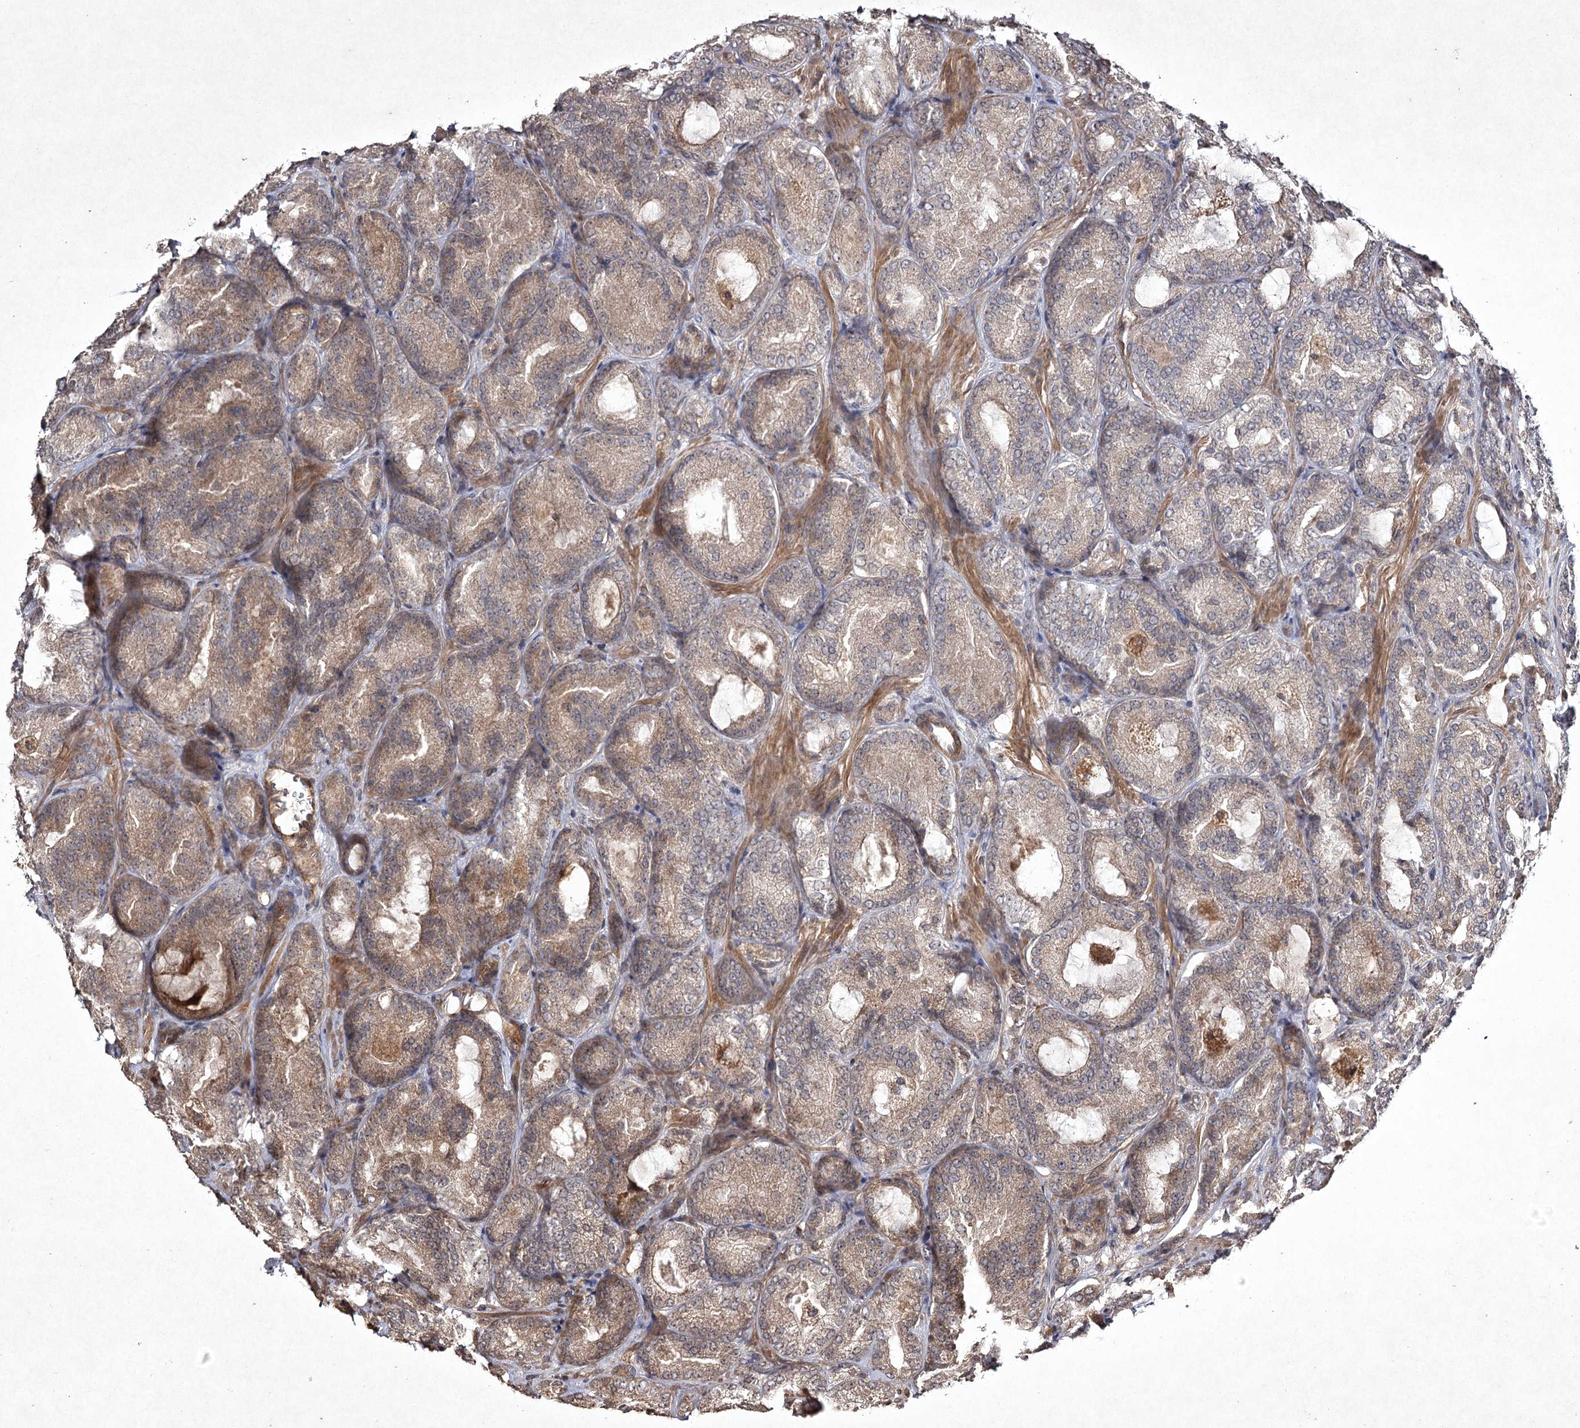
{"staining": {"intensity": "moderate", "quantity": "25%-75%", "location": "cytoplasmic/membranous"}, "tissue": "prostate cancer", "cell_type": "Tumor cells", "image_type": "cancer", "snomed": [{"axis": "morphology", "description": "Adenocarcinoma, Low grade"}, {"axis": "topography", "description": "Prostate"}], "caption": "Brown immunohistochemical staining in human adenocarcinoma (low-grade) (prostate) reveals moderate cytoplasmic/membranous expression in about 25%-75% of tumor cells.", "gene": "CYP2B6", "patient": {"sex": "male", "age": 74}}